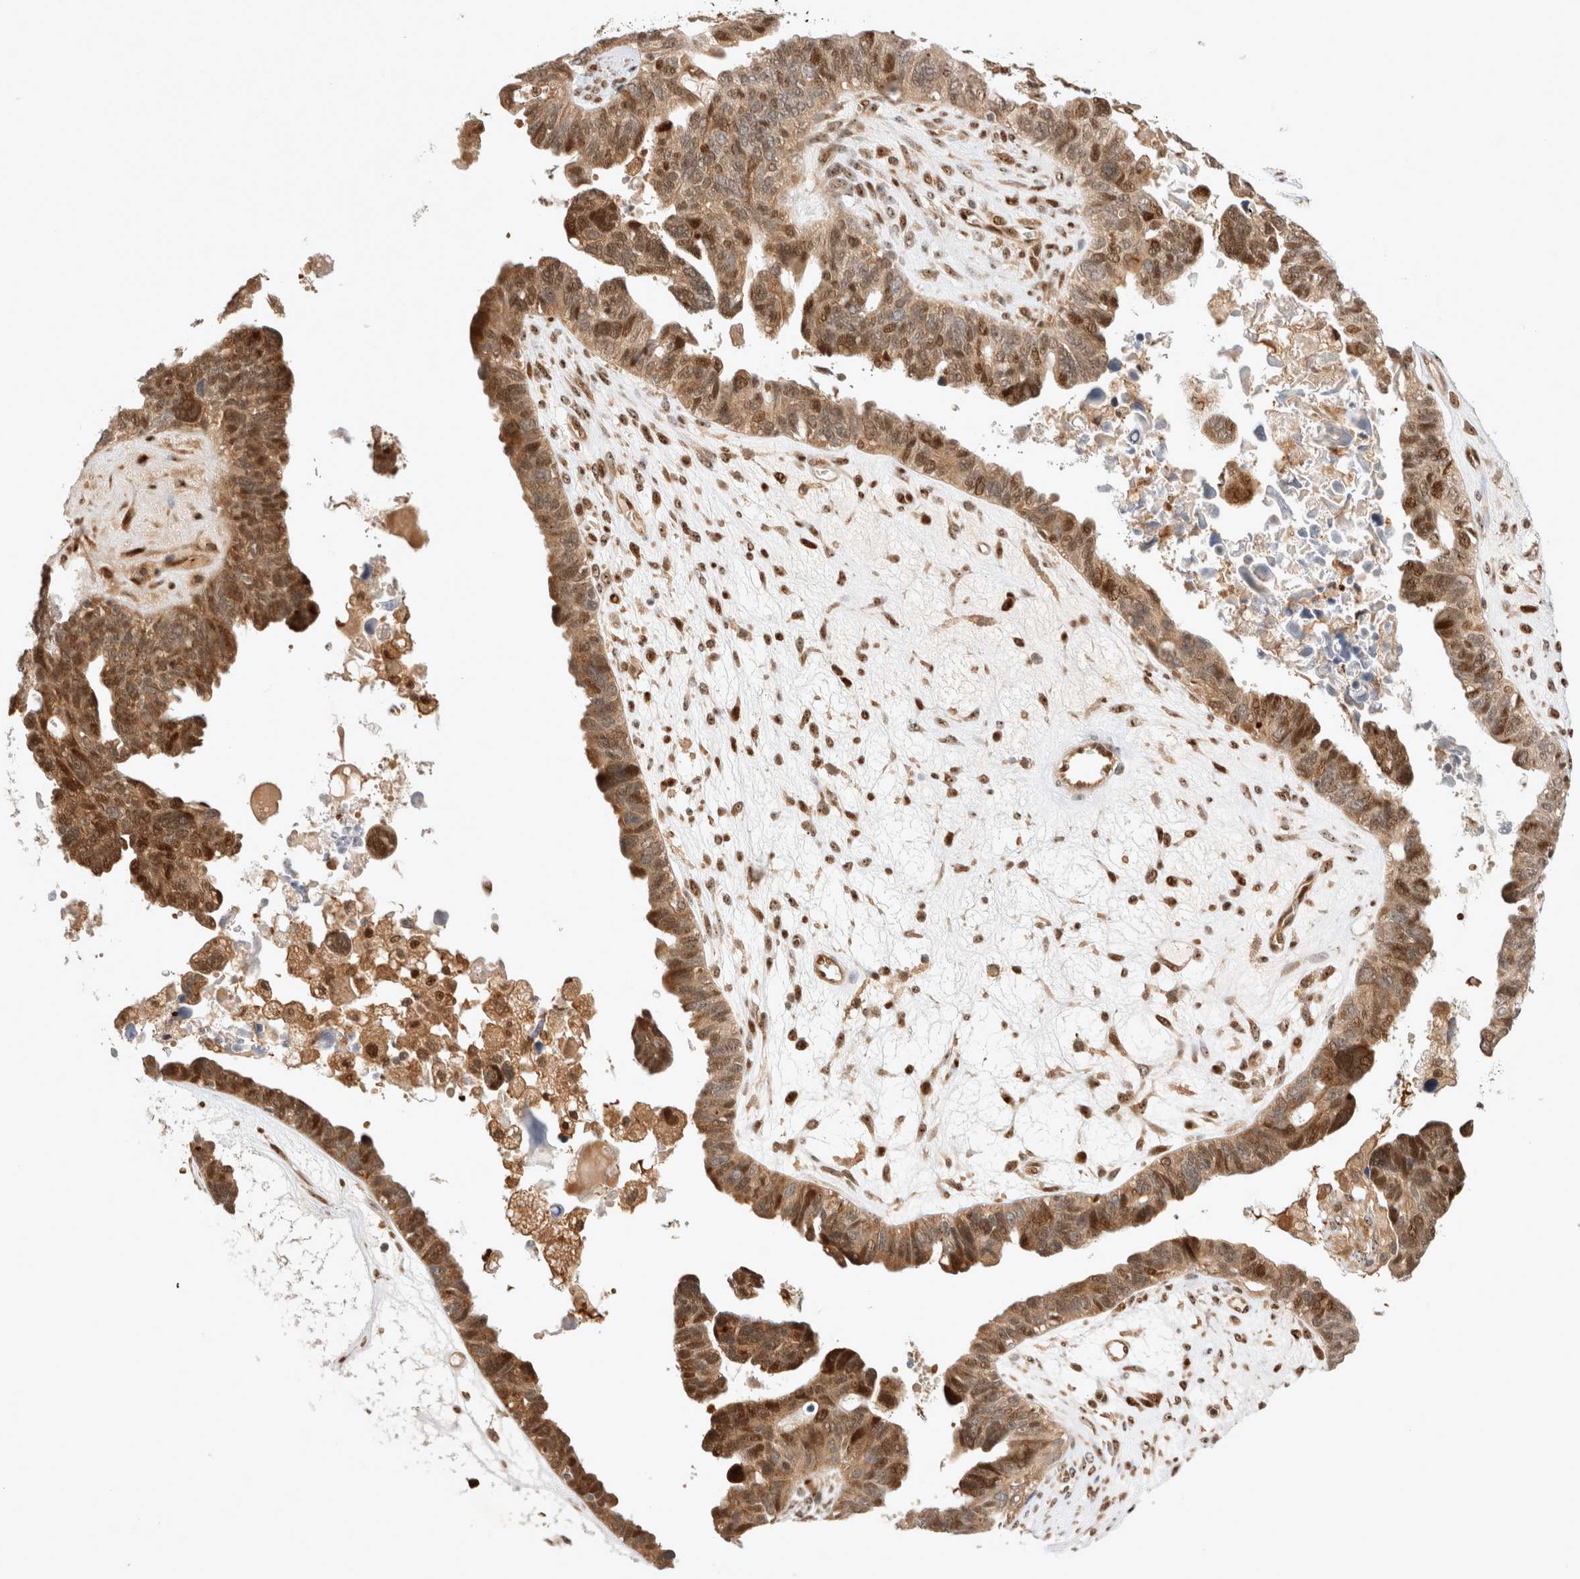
{"staining": {"intensity": "moderate", "quantity": ">75%", "location": "cytoplasmic/membranous,nuclear"}, "tissue": "ovarian cancer", "cell_type": "Tumor cells", "image_type": "cancer", "snomed": [{"axis": "morphology", "description": "Cystadenocarcinoma, serous, NOS"}, {"axis": "topography", "description": "Ovary"}], "caption": "A histopathology image of ovarian cancer stained for a protein displays moderate cytoplasmic/membranous and nuclear brown staining in tumor cells.", "gene": "OTUD6B", "patient": {"sex": "female", "age": 79}}